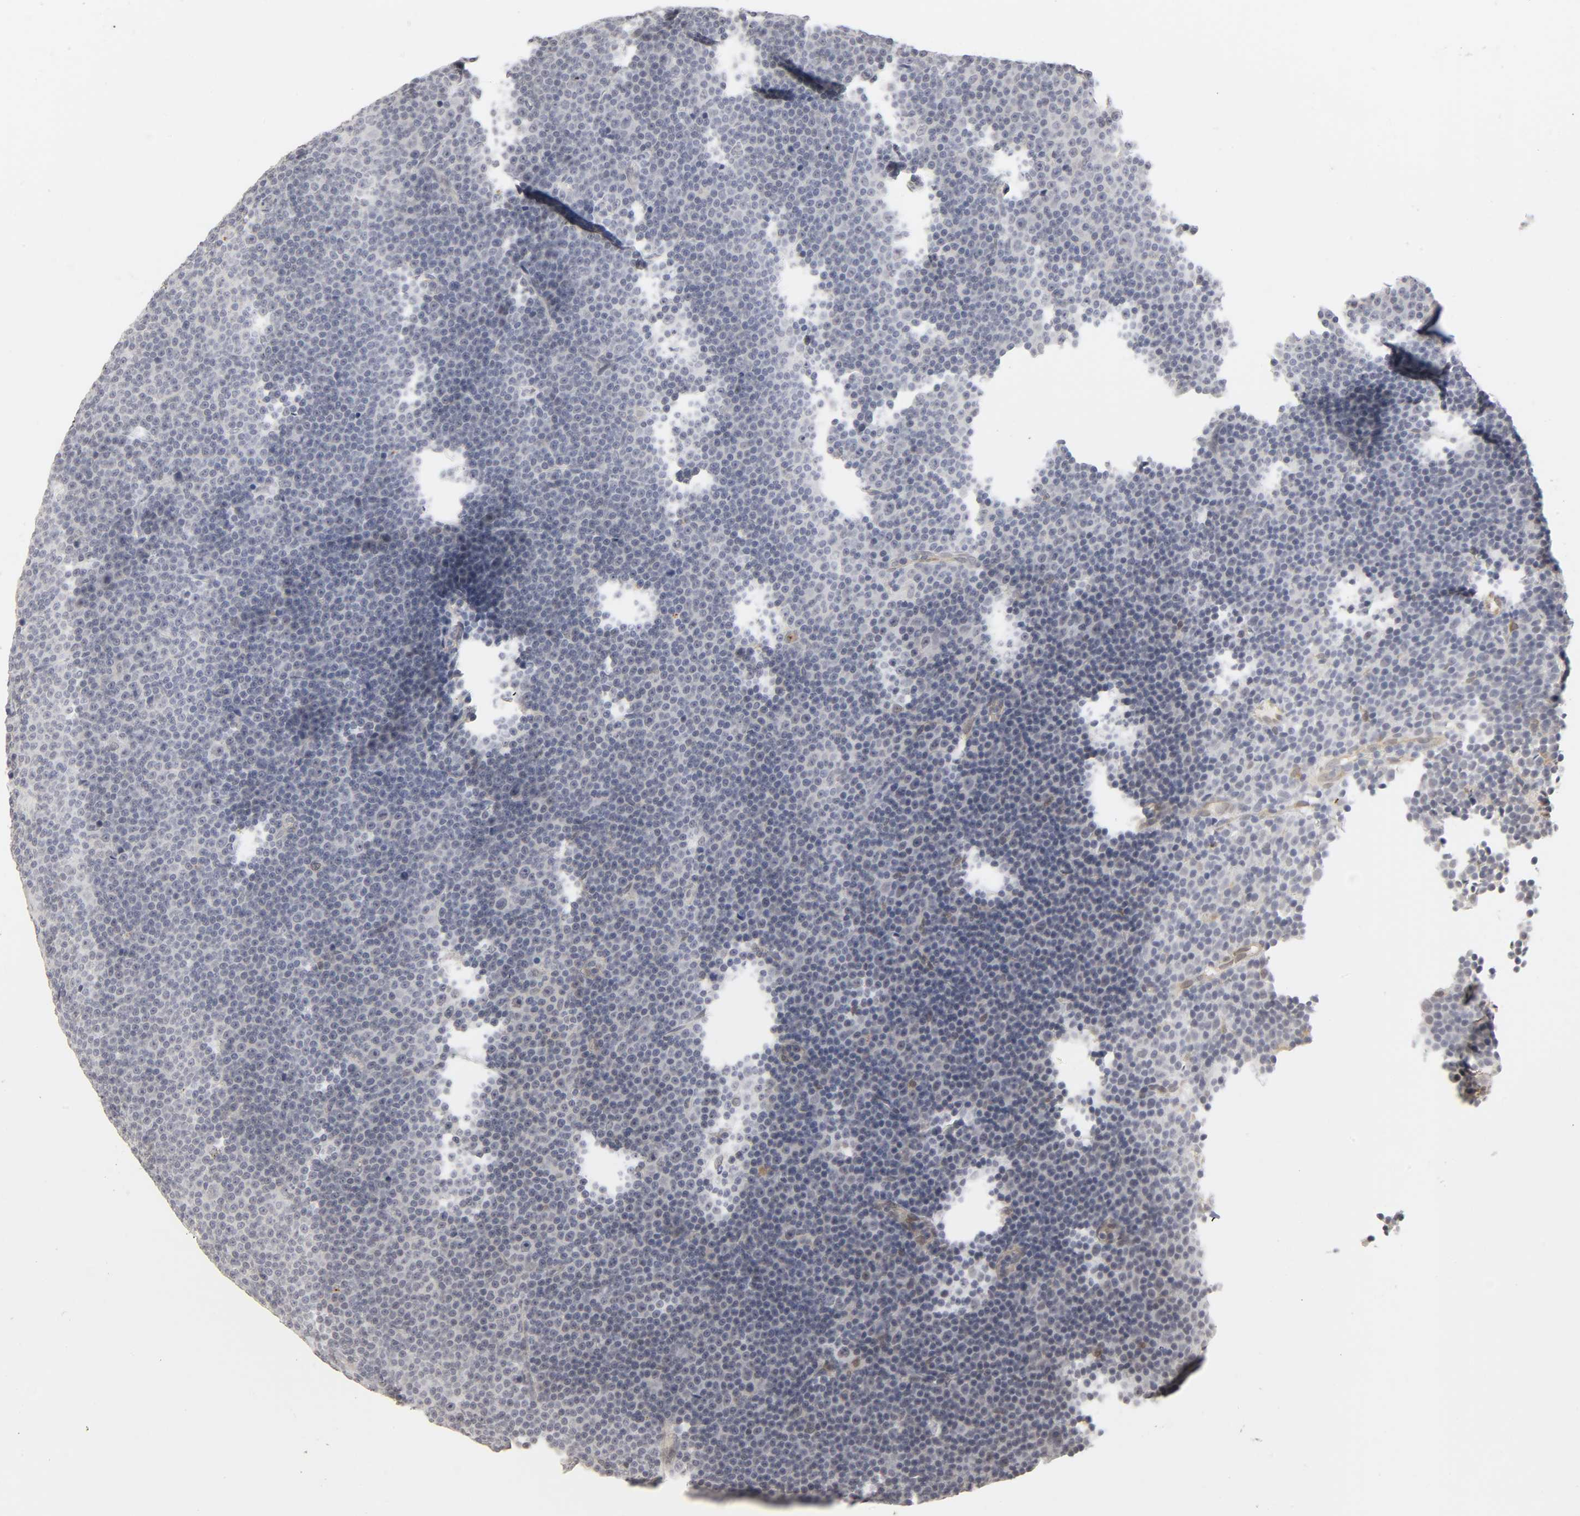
{"staining": {"intensity": "weak", "quantity": "<25%", "location": "nuclear"}, "tissue": "lymphoma", "cell_type": "Tumor cells", "image_type": "cancer", "snomed": [{"axis": "morphology", "description": "Malignant lymphoma, non-Hodgkin's type, Low grade"}, {"axis": "topography", "description": "Lymph node"}], "caption": "A high-resolution image shows IHC staining of malignant lymphoma, non-Hodgkin's type (low-grade), which demonstrates no significant staining in tumor cells.", "gene": "PDLIM3", "patient": {"sex": "female", "age": 67}}